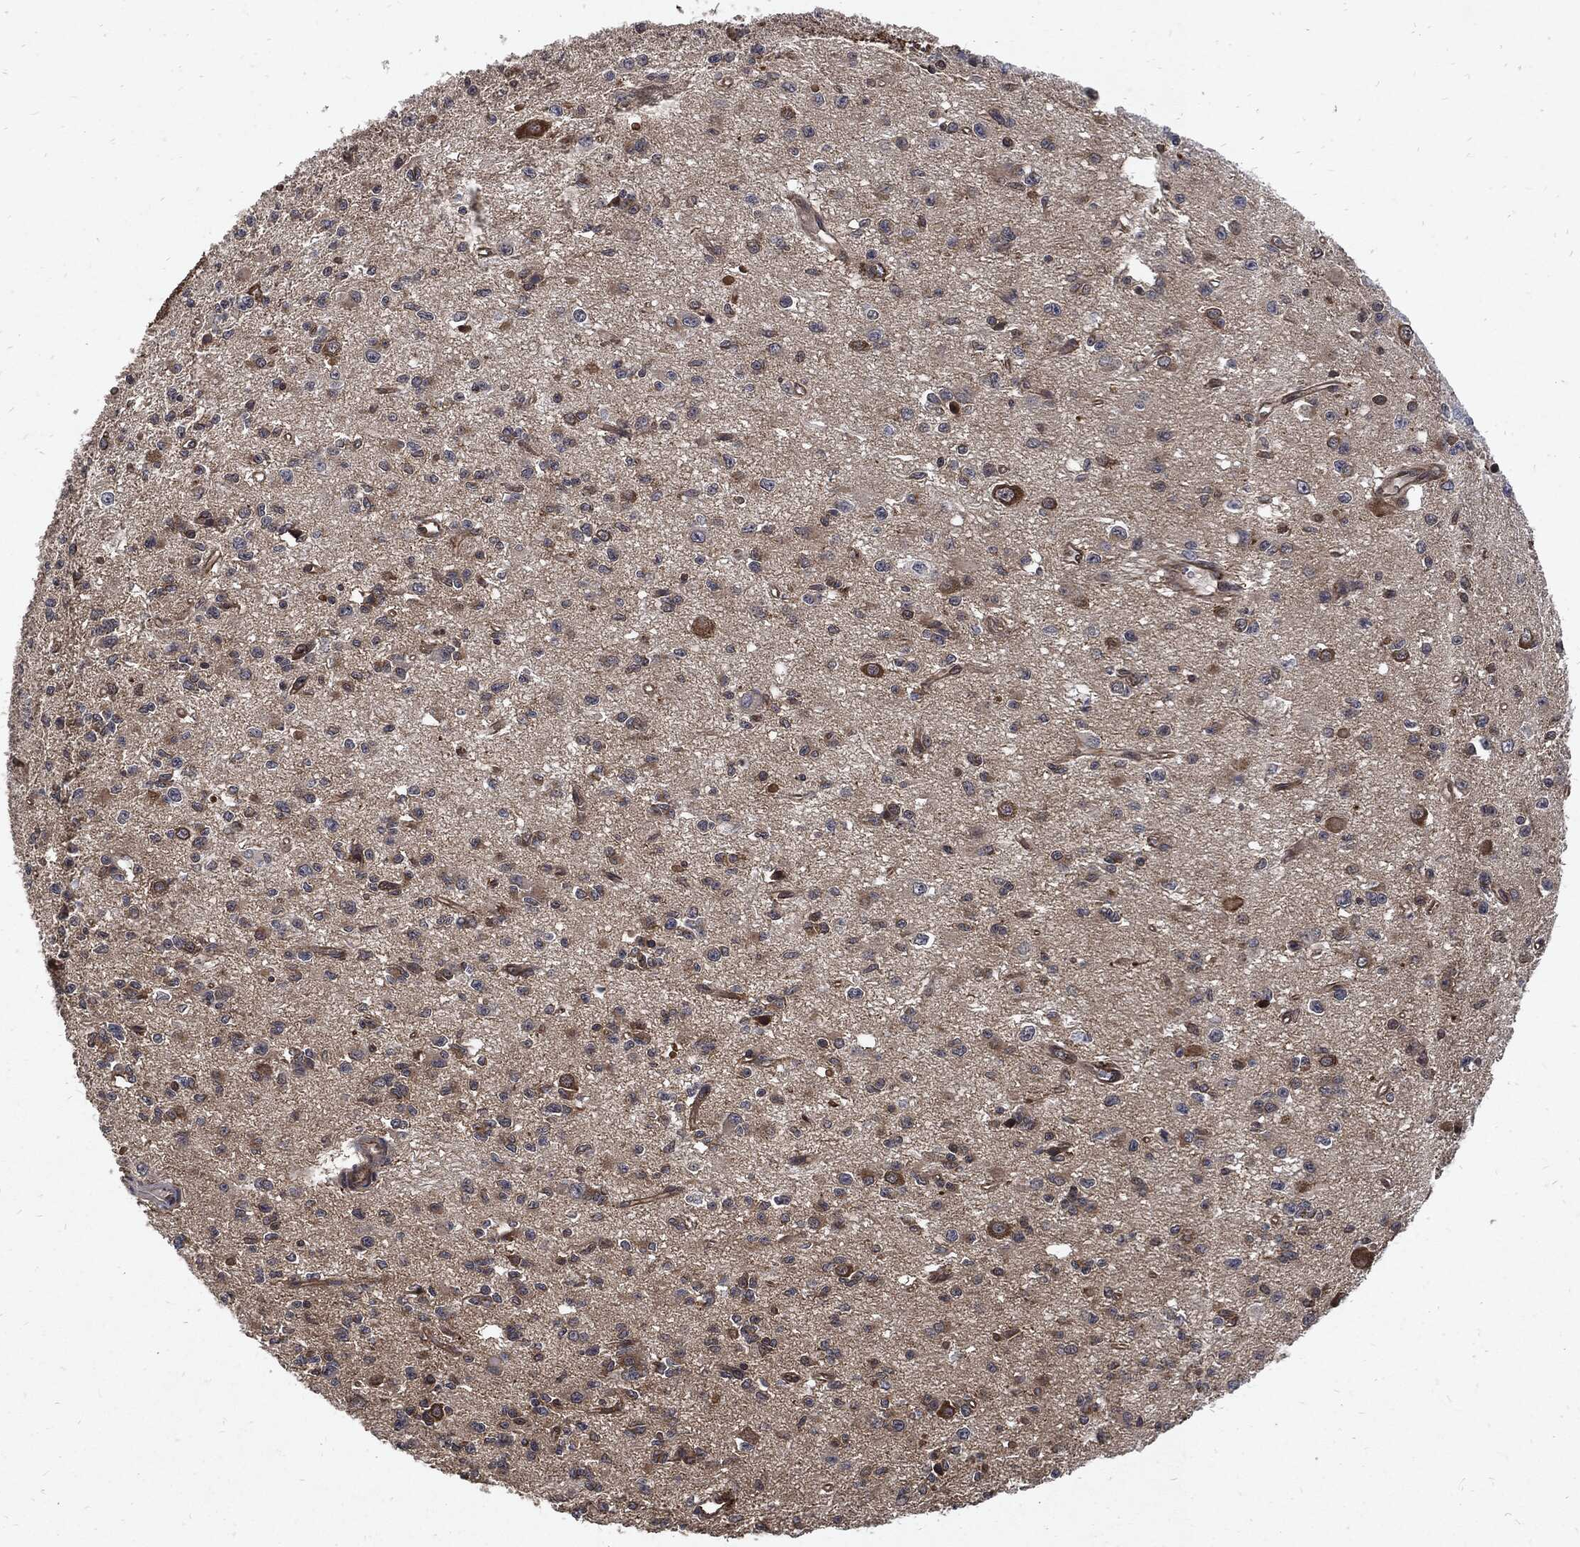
{"staining": {"intensity": "moderate", "quantity": "<25%", "location": "cytoplasmic/membranous"}, "tissue": "glioma", "cell_type": "Tumor cells", "image_type": "cancer", "snomed": [{"axis": "morphology", "description": "Glioma, malignant, Low grade"}, {"axis": "topography", "description": "Brain"}], "caption": "IHC image of glioma stained for a protein (brown), which demonstrates low levels of moderate cytoplasmic/membranous staining in approximately <25% of tumor cells.", "gene": "DCTN1", "patient": {"sex": "female", "age": 45}}